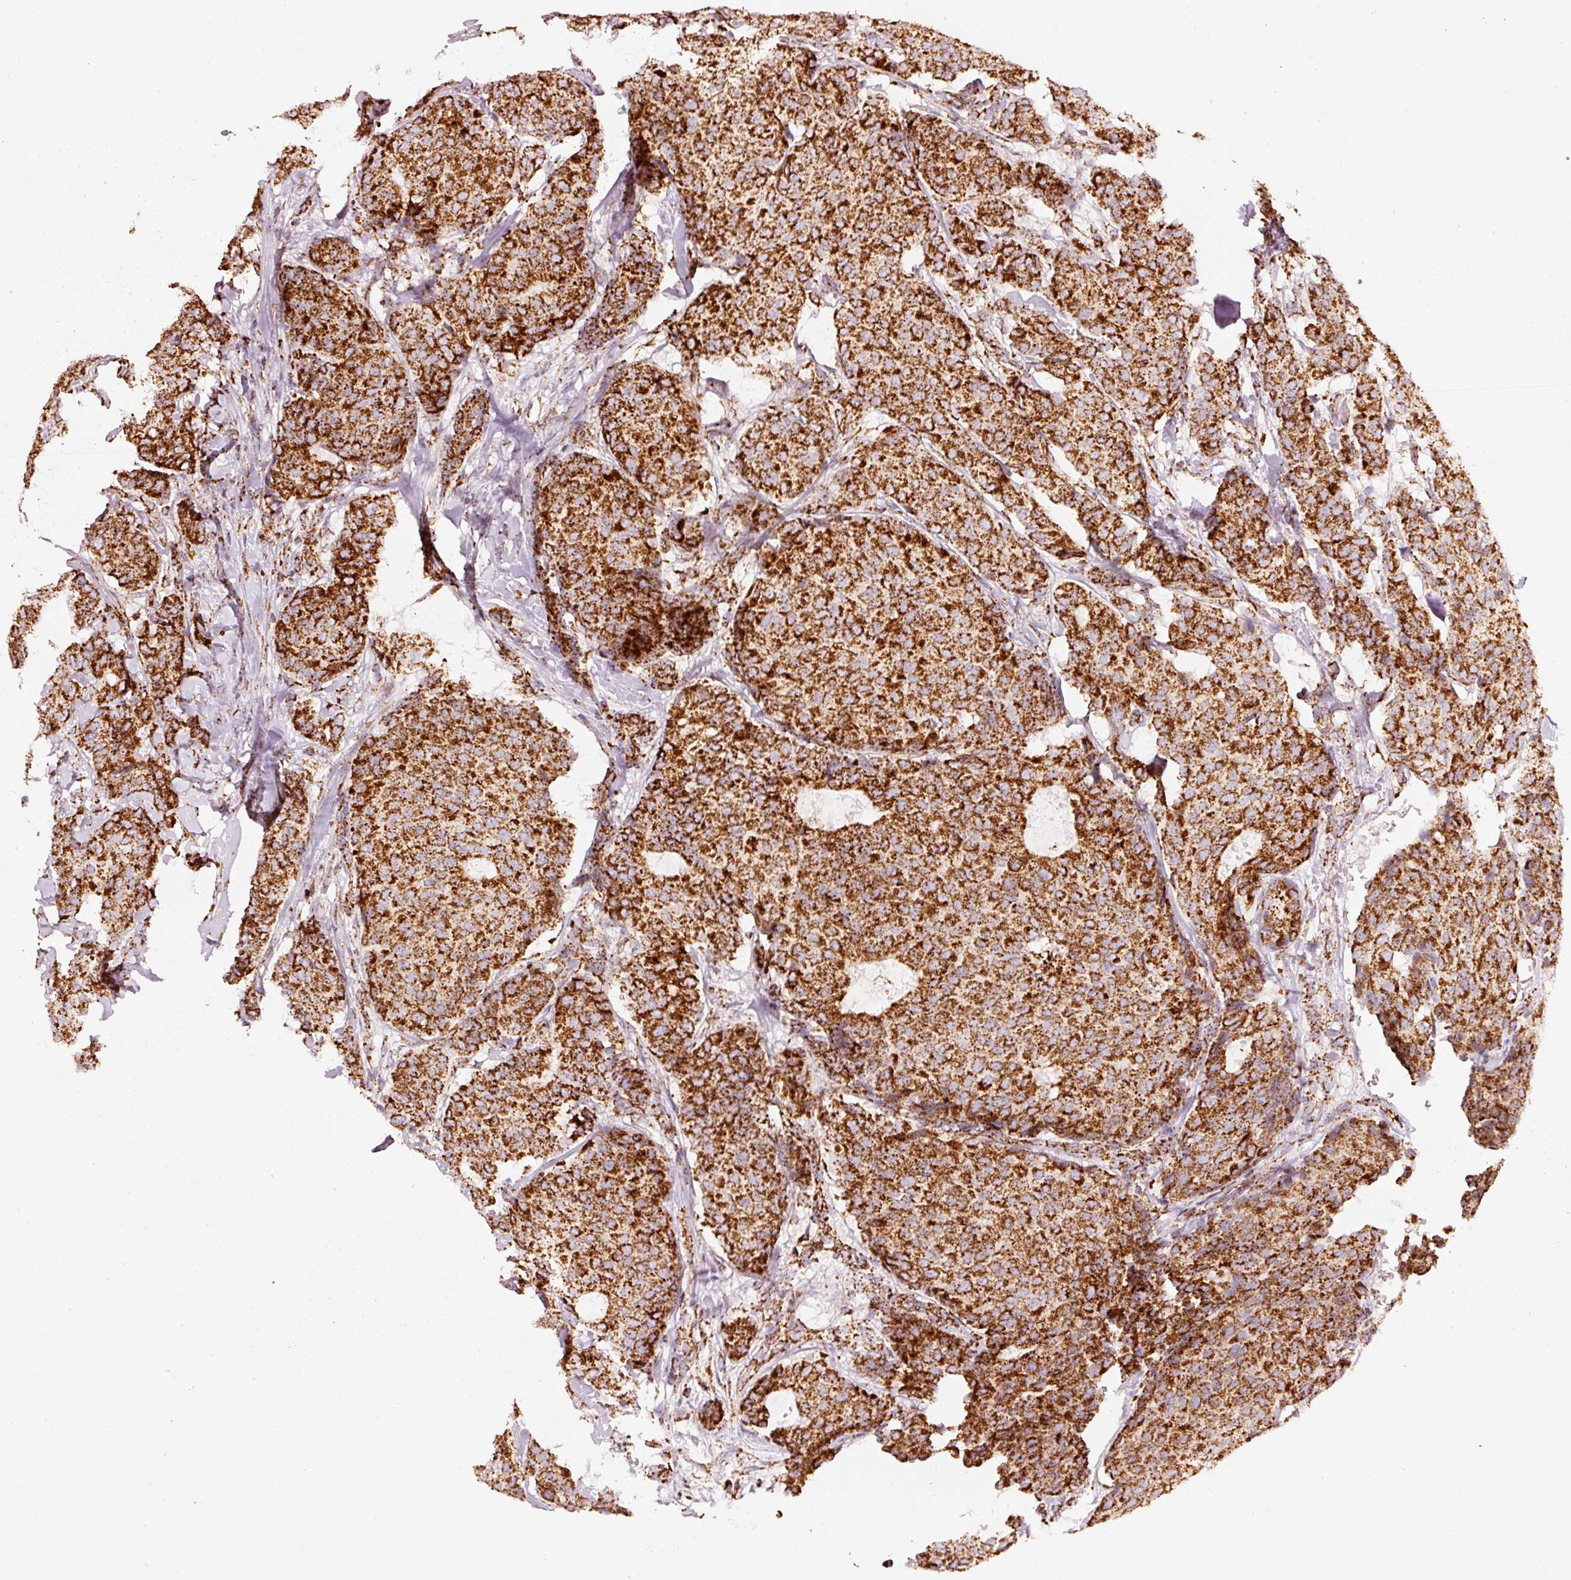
{"staining": {"intensity": "strong", "quantity": ">75%", "location": "cytoplasmic/membranous"}, "tissue": "breast cancer", "cell_type": "Tumor cells", "image_type": "cancer", "snomed": [{"axis": "morphology", "description": "Duct carcinoma"}, {"axis": "topography", "description": "Breast"}], "caption": "Approximately >75% of tumor cells in breast invasive ductal carcinoma reveal strong cytoplasmic/membranous protein expression as visualized by brown immunohistochemical staining.", "gene": "UQCRC1", "patient": {"sex": "female", "age": 75}}